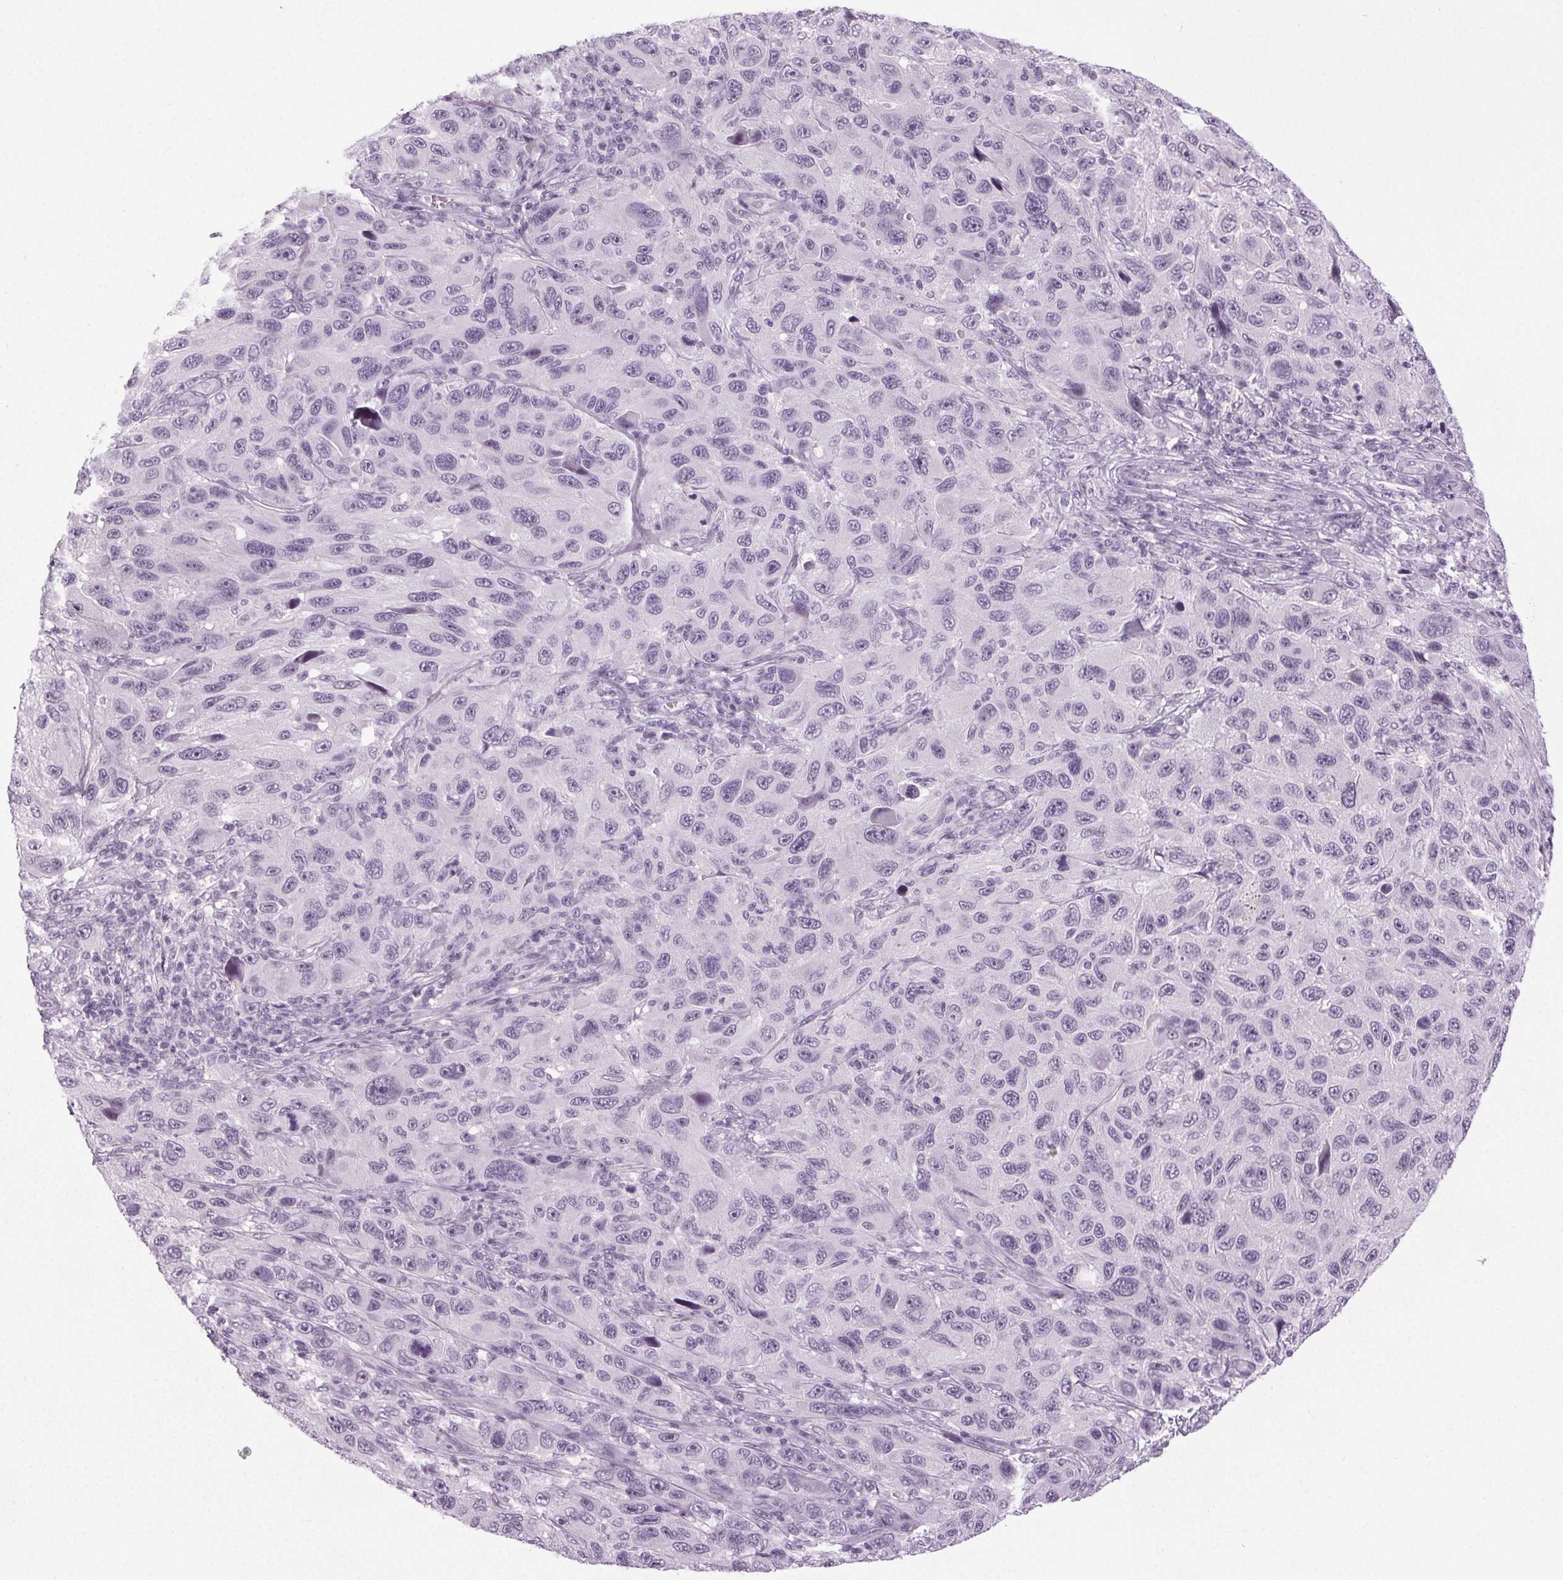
{"staining": {"intensity": "negative", "quantity": "none", "location": "none"}, "tissue": "melanoma", "cell_type": "Tumor cells", "image_type": "cancer", "snomed": [{"axis": "morphology", "description": "Malignant melanoma, NOS"}, {"axis": "topography", "description": "Skin"}], "caption": "An IHC image of malignant melanoma is shown. There is no staining in tumor cells of malignant melanoma. The staining was performed using DAB to visualize the protein expression in brown, while the nuclei were stained in blue with hematoxylin (Magnification: 20x).", "gene": "IGF2BP1", "patient": {"sex": "male", "age": 53}}